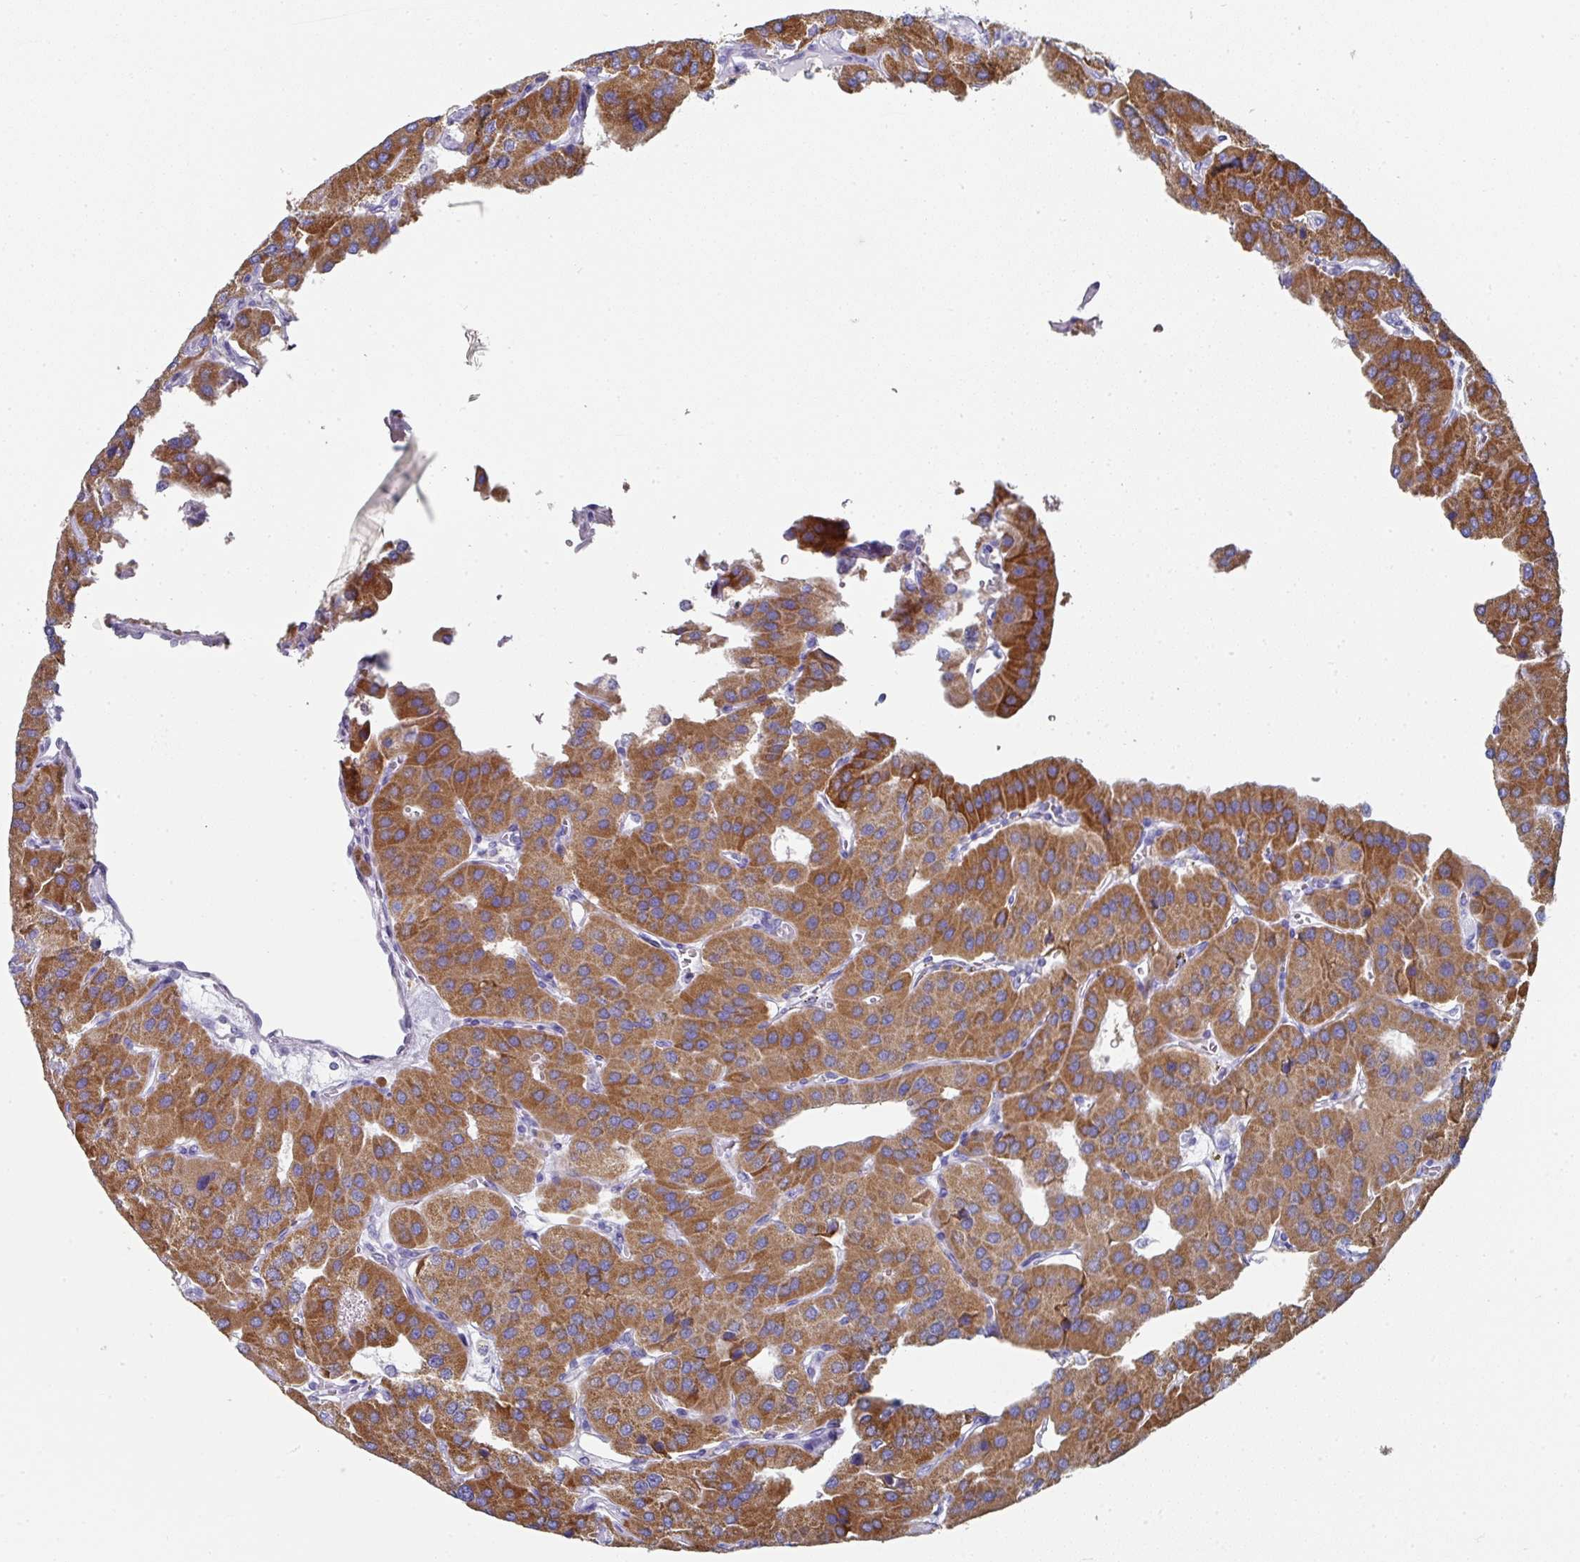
{"staining": {"intensity": "moderate", "quantity": ">75%", "location": "cytoplasmic/membranous"}, "tissue": "parathyroid gland", "cell_type": "Glandular cells", "image_type": "normal", "snomed": [{"axis": "morphology", "description": "Normal tissue, NOS"}, {"axis": "morphology", "description": "Adenoma, NOS"}, {"axis": "topography", "description": "Parathyroid gland"}], "caption": "Glandular cells demonstrate moderate cytoplasmic/membranous positivity in approximately >75% of cells in unremarkable parathyroid gland.", "gene": "SETBP1", "patient": {"sex": "female", "age": 86}}